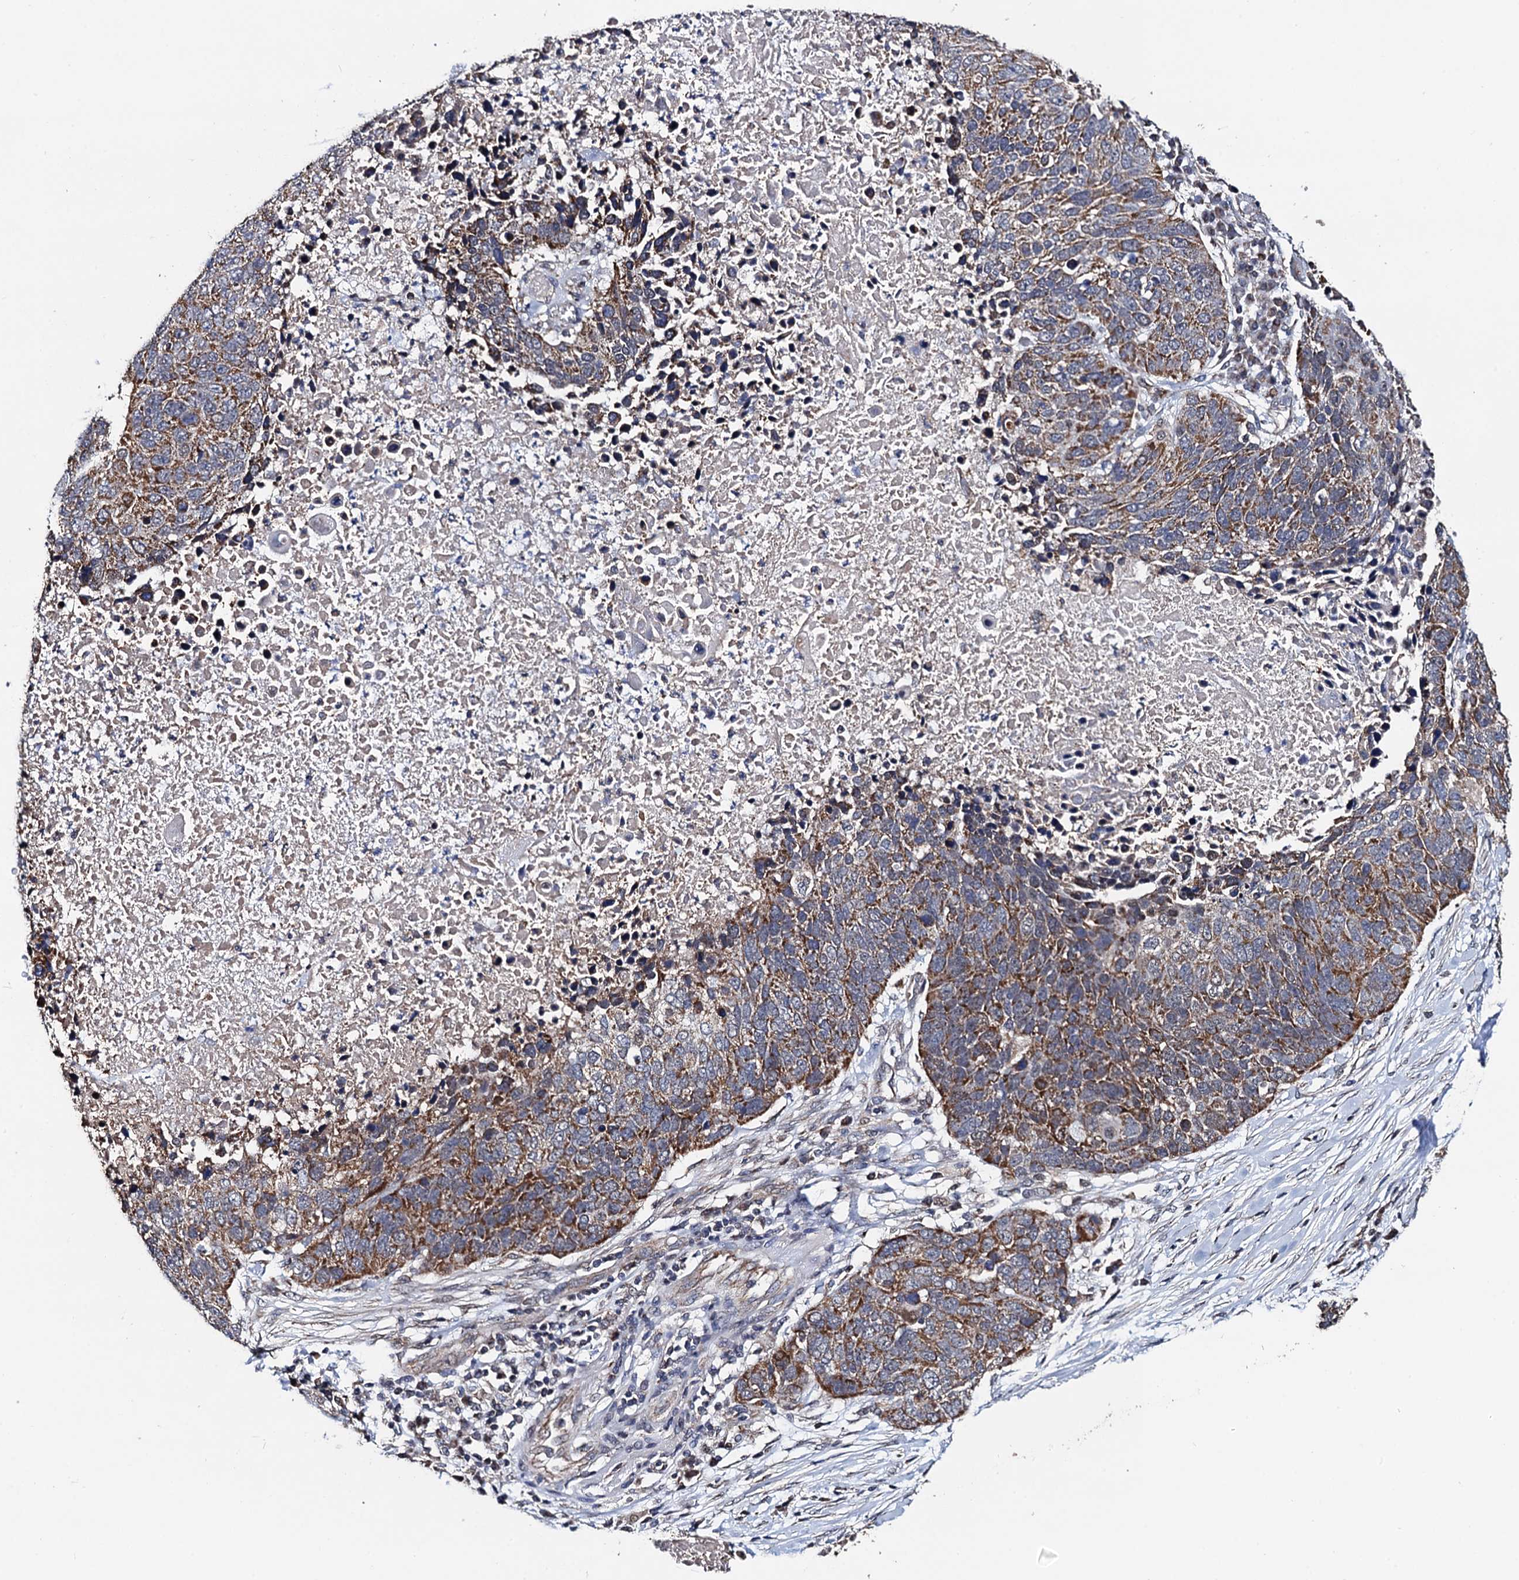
{"staining": {"intensity": "moderate", "quantity": ">75%", "location": "cytoplasmic/membranous"}, "tissue": "lung cancer", "cell_type": "Tumor cells", "image_type": "cancer", "snomed": [{"axis": "morphology", "description": "Normal tissue, NOS"}, {"axis": "morphology", "description": "Squamous cell carcinoma, NOS"}, {"axis": "topography", "description": "Lymph node"}, {"axis": "topography", "description": "Lung"}], "caption": "A high-resolution photomicrograph shows IHC staining of lung squamous cell carcinoma, which displays moderate cytoplasmic/membranous expression in approximately >75% of tumor cells. (DAB = brown stain, brightfield microscopy at high magnification).", "gene": "PTCD3", "patient": {"sex": "male", "age": 66}}